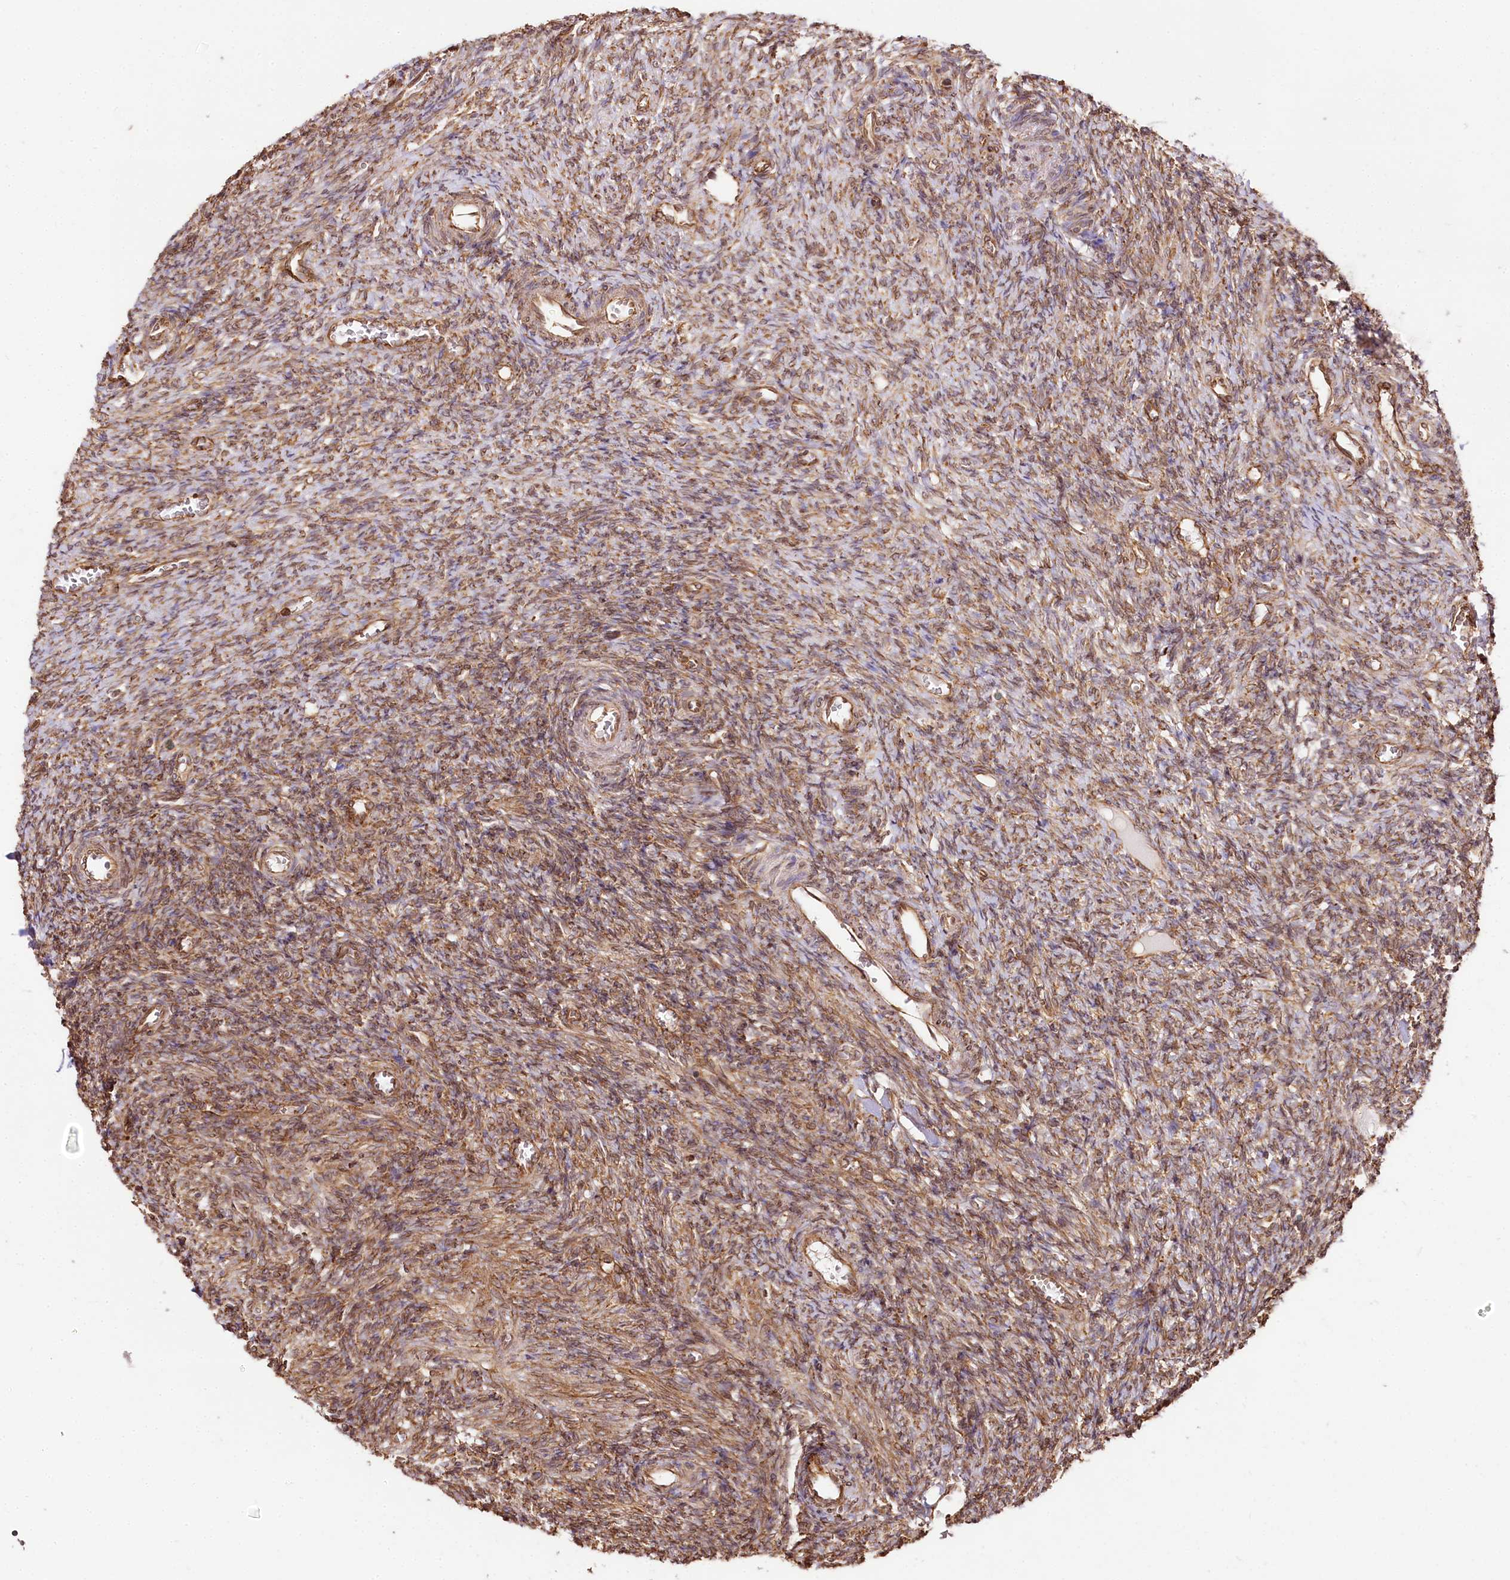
{"staining": {"intensity": "moderate", "quantity": "25%-75%", "location": "cytoplasmic/membranous"}, "tissue": "ovary", "cell_type": "Ovarian stroma cells", "image_type": "normal", "snomed": [{"axis": "morphology", "description": "Normal tissue, NOS"}, {"axis": "topography", "description": "Ovary"}], "caption": "This photomicrograph exhibits IHC staining of benign ovary, with medium moderate cytoplasmic/membranous staining in about 25%-75% of ovarian stroma cells.", "gene": "CNPY2", "patient": {"sex": "female", "age": 27}}